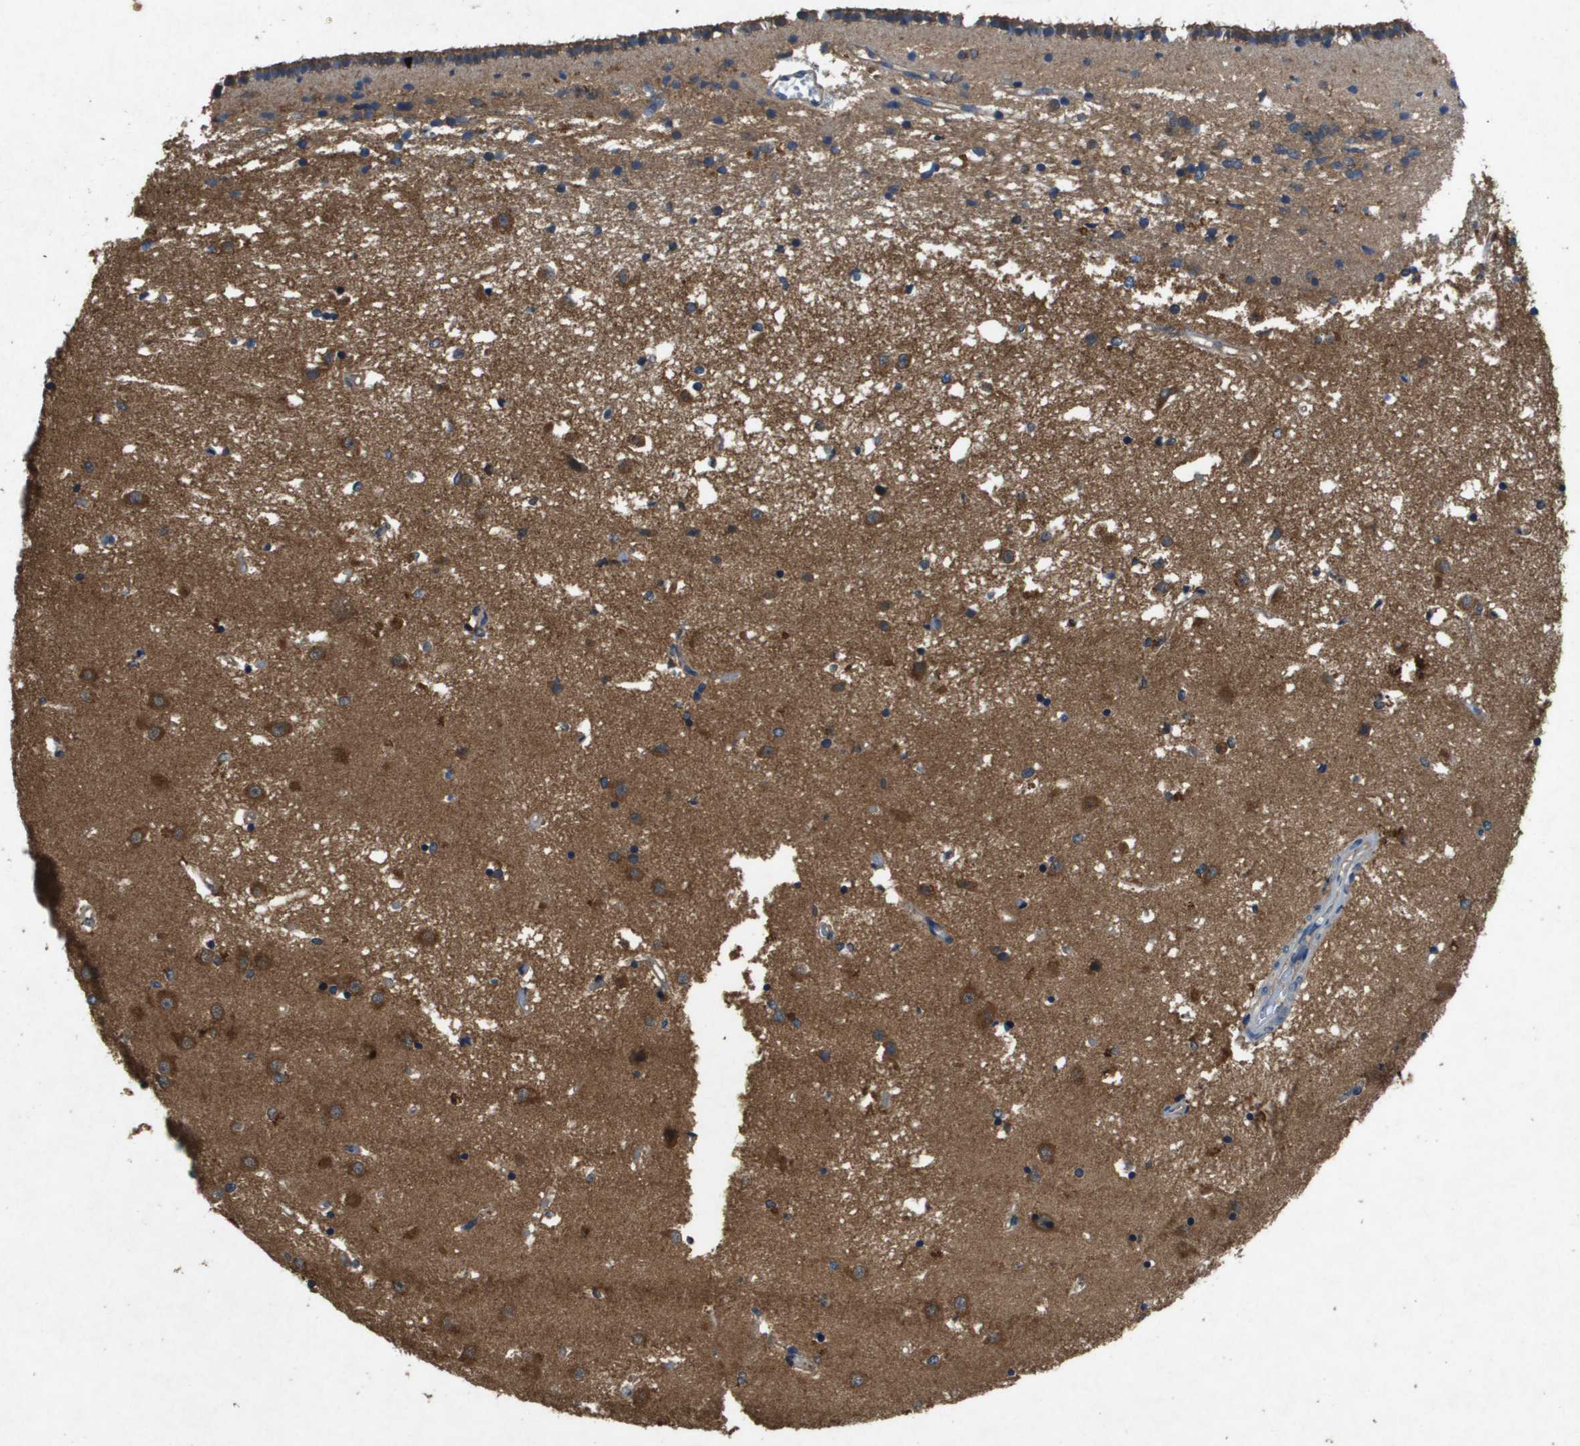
{"staining": {"intensity": "moderate", "quantity": ">75%", "location": "cytoplasmic/membranous"}, "tissue": "caudate", "cell_type": "Glial cells", "image_type": "normal", "snomed": [{"axis": "morphology", "description": "Normal tissue, NOS"}, {"axis": "topography", "description": "Lateral ventricle wall"}], "caption": "IHC micrograph of normal caudate stained for a protein (brown), which displays medium levels of moderate cytoplasmic/membranous staining in approximately >75% of glial cells.", "gene": "PTPRT", "patient": {"sex": "male", "age": 45}}